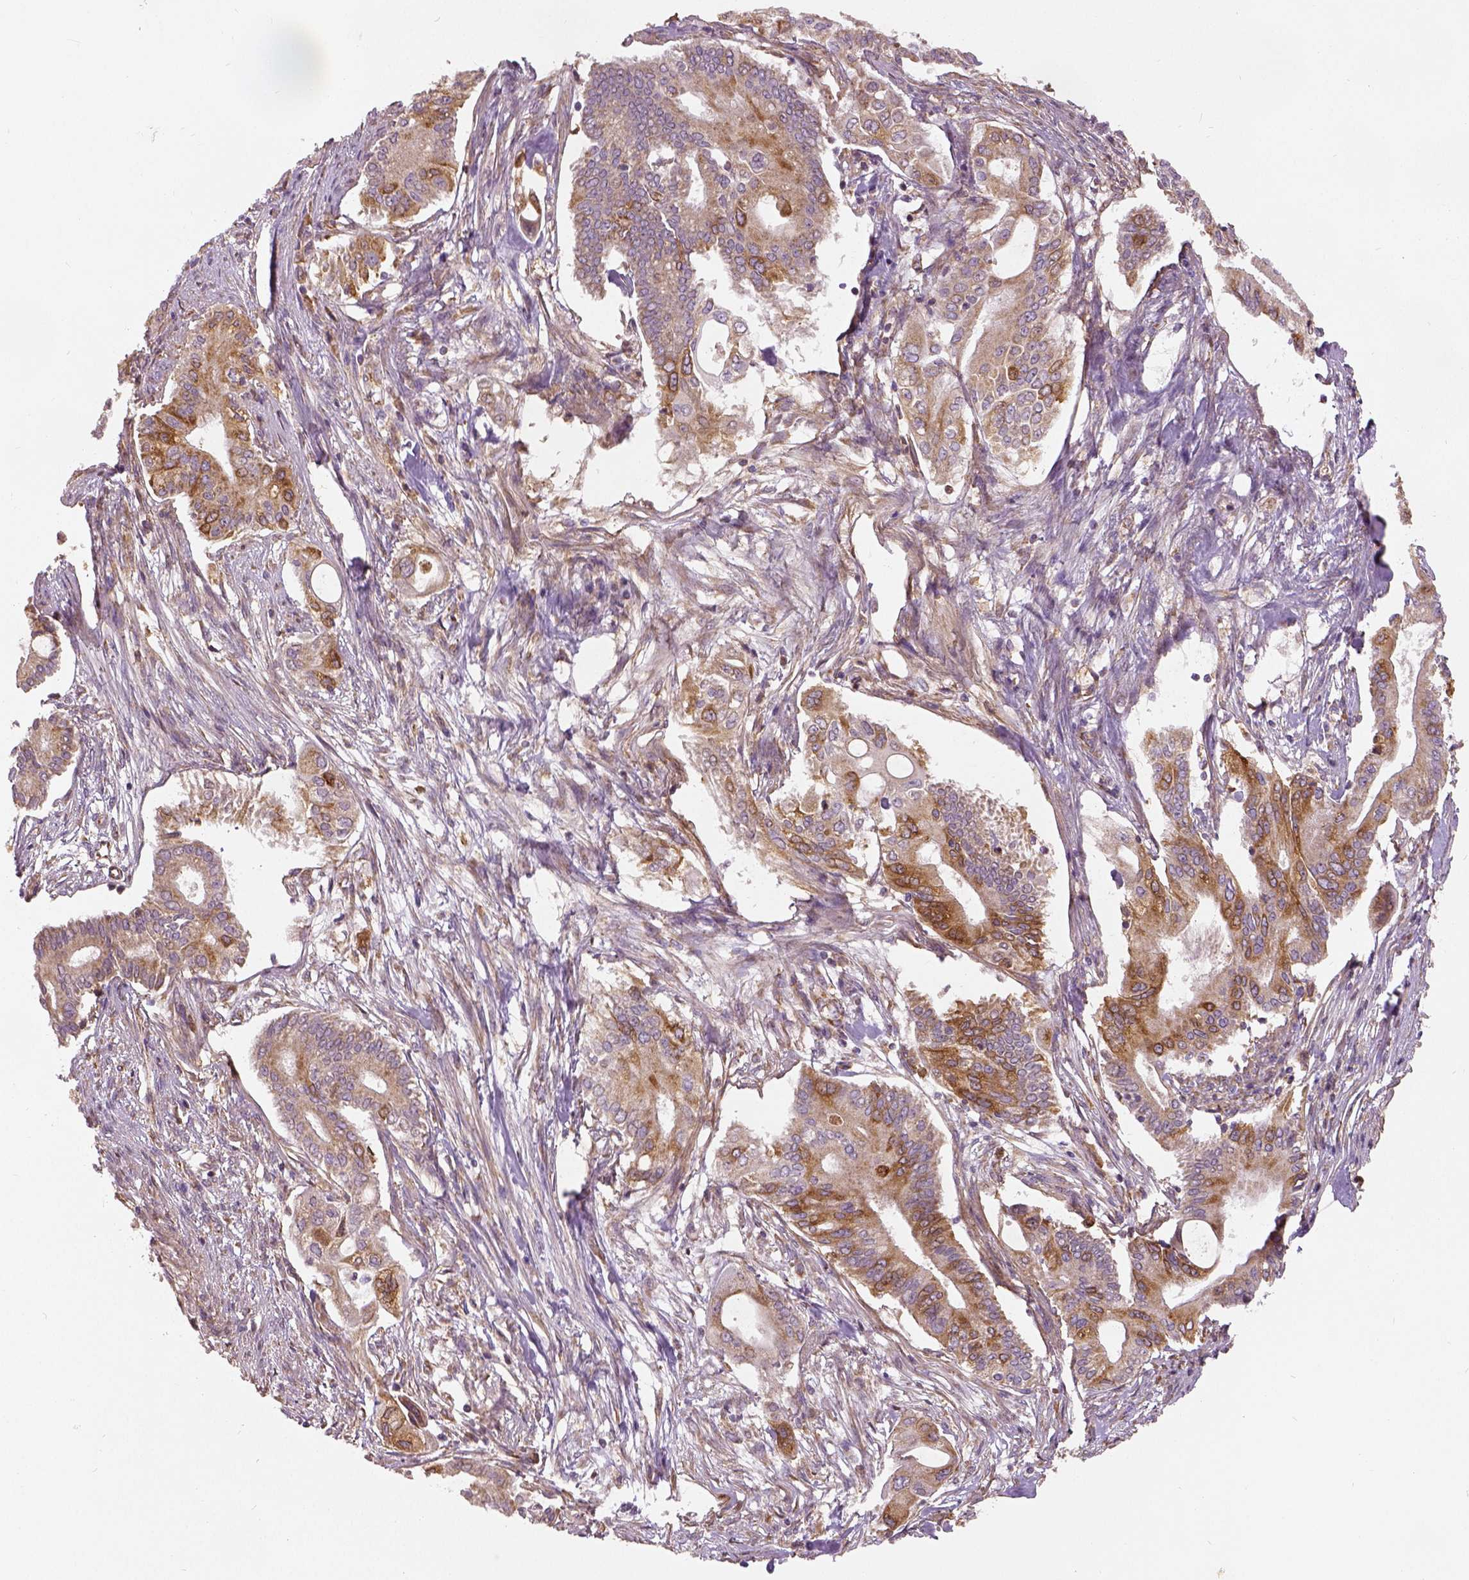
{"staining": {"intensity": "moderate", "quantity": ">75%", "location": "cytoplasmic/membranous"}, "tissue": "pancreatic cancer", "cell_type": "Tumor cells", "image_type": "cancer", "snomed": [{"axis": "morphology", "description": "Adenocarcinoma, NOS"}, {"axis": "topography", "description": "Pancreas"}], "caption": "Human pancreatic cancer (adenocarcinoma) stained with a brown dye reveals moderate cytoplasmic/membranous positive positivity in about >75% of tumor cells.", "gene": "PGAM5", "patient": {"sex": "female", "age": 68}}